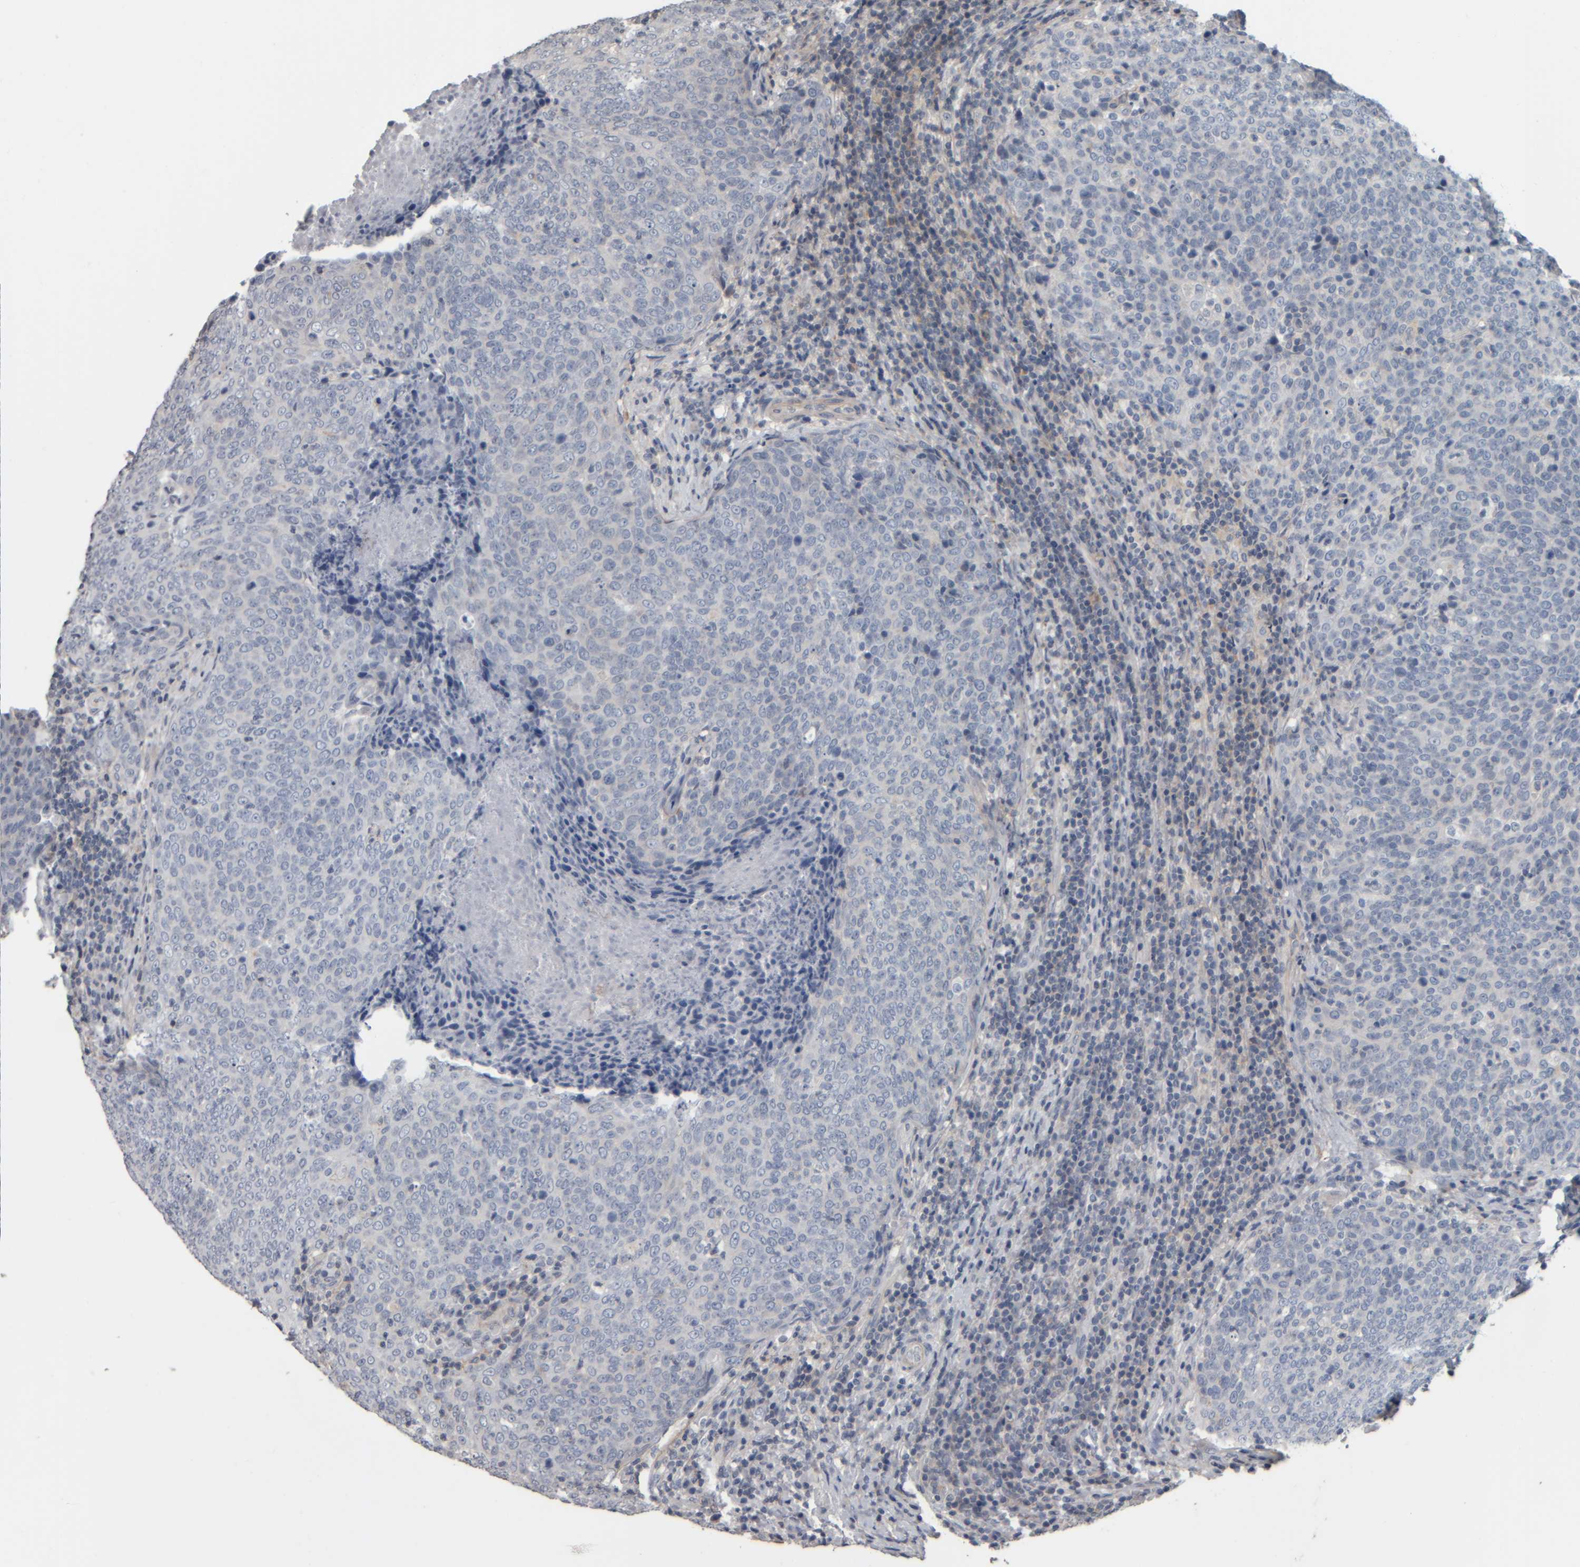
{"staining": {"intensity": "negative", "quantity": "none", "location": "none"}, "tissue": "head and neck cancer", "cell_type": "Tumor cells", "image_type": "cancer", "snomed": [{"axis": "morphology", "description": "Squamous cell carcinoma, NOS"}, {"axis": "morphology", "description": "Squamous cell carcinoma, metastatic, NOS"}, {"axis": "topography", "description": "Lymph node"}, {"axis": "topography", "description": "Head-Neck"}], "caption": "DAB immunohistochemical staining of head and neck cancer (squamous cell carcinoma) demonstrates no significant staining in tumor cells.", "gene": "CAVIN4", "patient": {"sex": "male", "age": 62}}